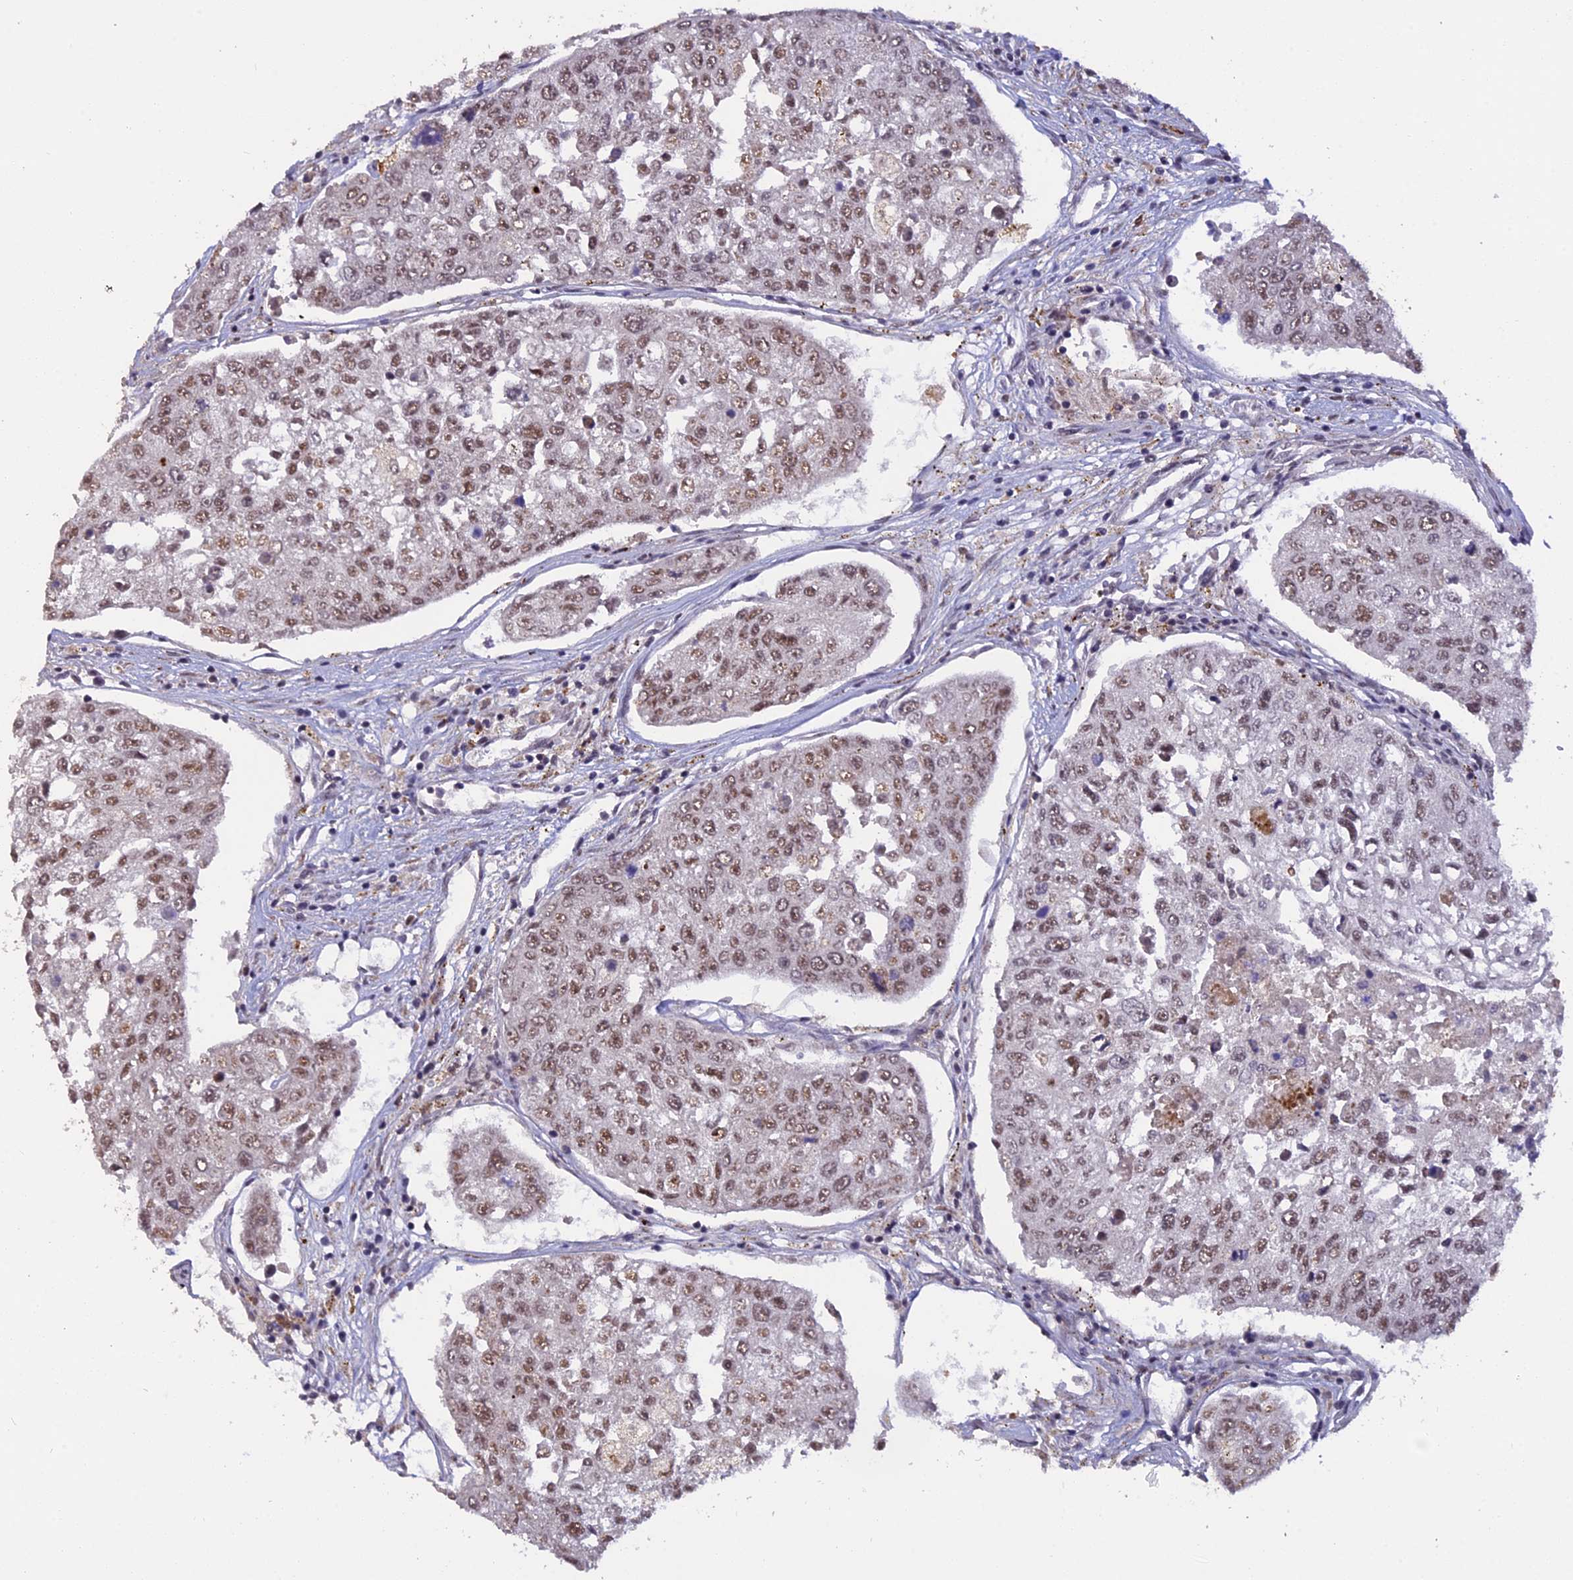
{"staining": {"intensity": "moderate", "quantity": ">75%", "location": "nuclear"}, "tissue": "urothelial cancer", "cell_type": "Tumor cells", "image_type": "cancer", "snomed": [{"axis": "morphology", "description": "Urothelial carcinoma, High grade"}, {"axis": "topography", "description": "Lymph node"}, {"axis": "topography", "description": "Urinary bladder"}], "caption": "Immunohistochemistry image of neoplastic tissue: human urothelial cancer stained using immunohistochemistry shows medium levels of moderate protein expression localized specifically in the nuclear of tumor cells, appearing as a nuclear brown color.", "gene": "POLR2C", "patient": {"sex": "male", "age": 51}}